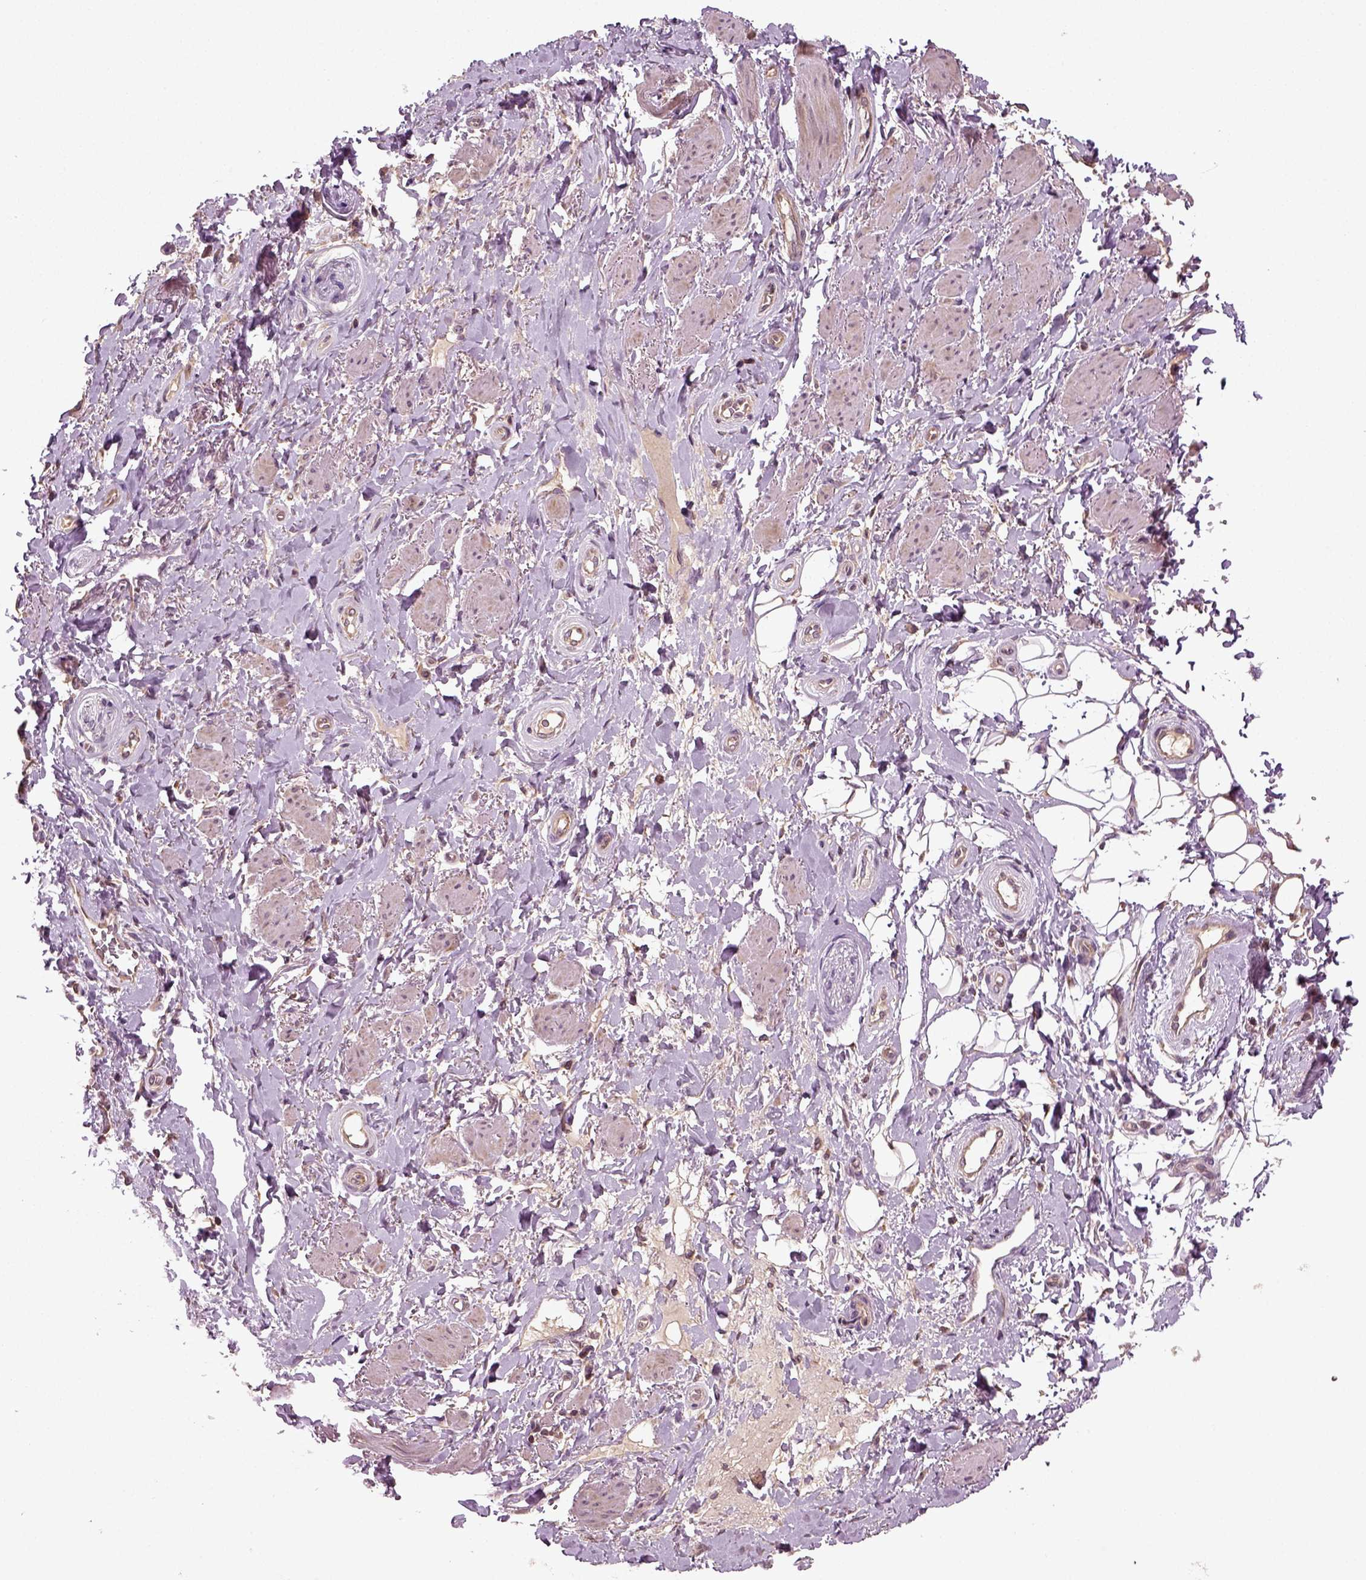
{"staining": {"intensity": "negative", "quantity": "none", "location": "none"}, "tissue": "adipose tissue", "cell_type": "Adipocytes", "image_type": "normal", "snomed": [{"axis": "morphology", "description": "Normal tissue, NOS"}, {"axis": "topography", "description": "Anal"}, {"axis": "topography", "description": "Peripheral nerve tissue"}], "caption": "Human adipose tissue stained for a protein using immunohistochemistry exhibits no positivity in adipocytes.", "gene": "ERV3", "patient": {"sex": "male", "age": 53}}